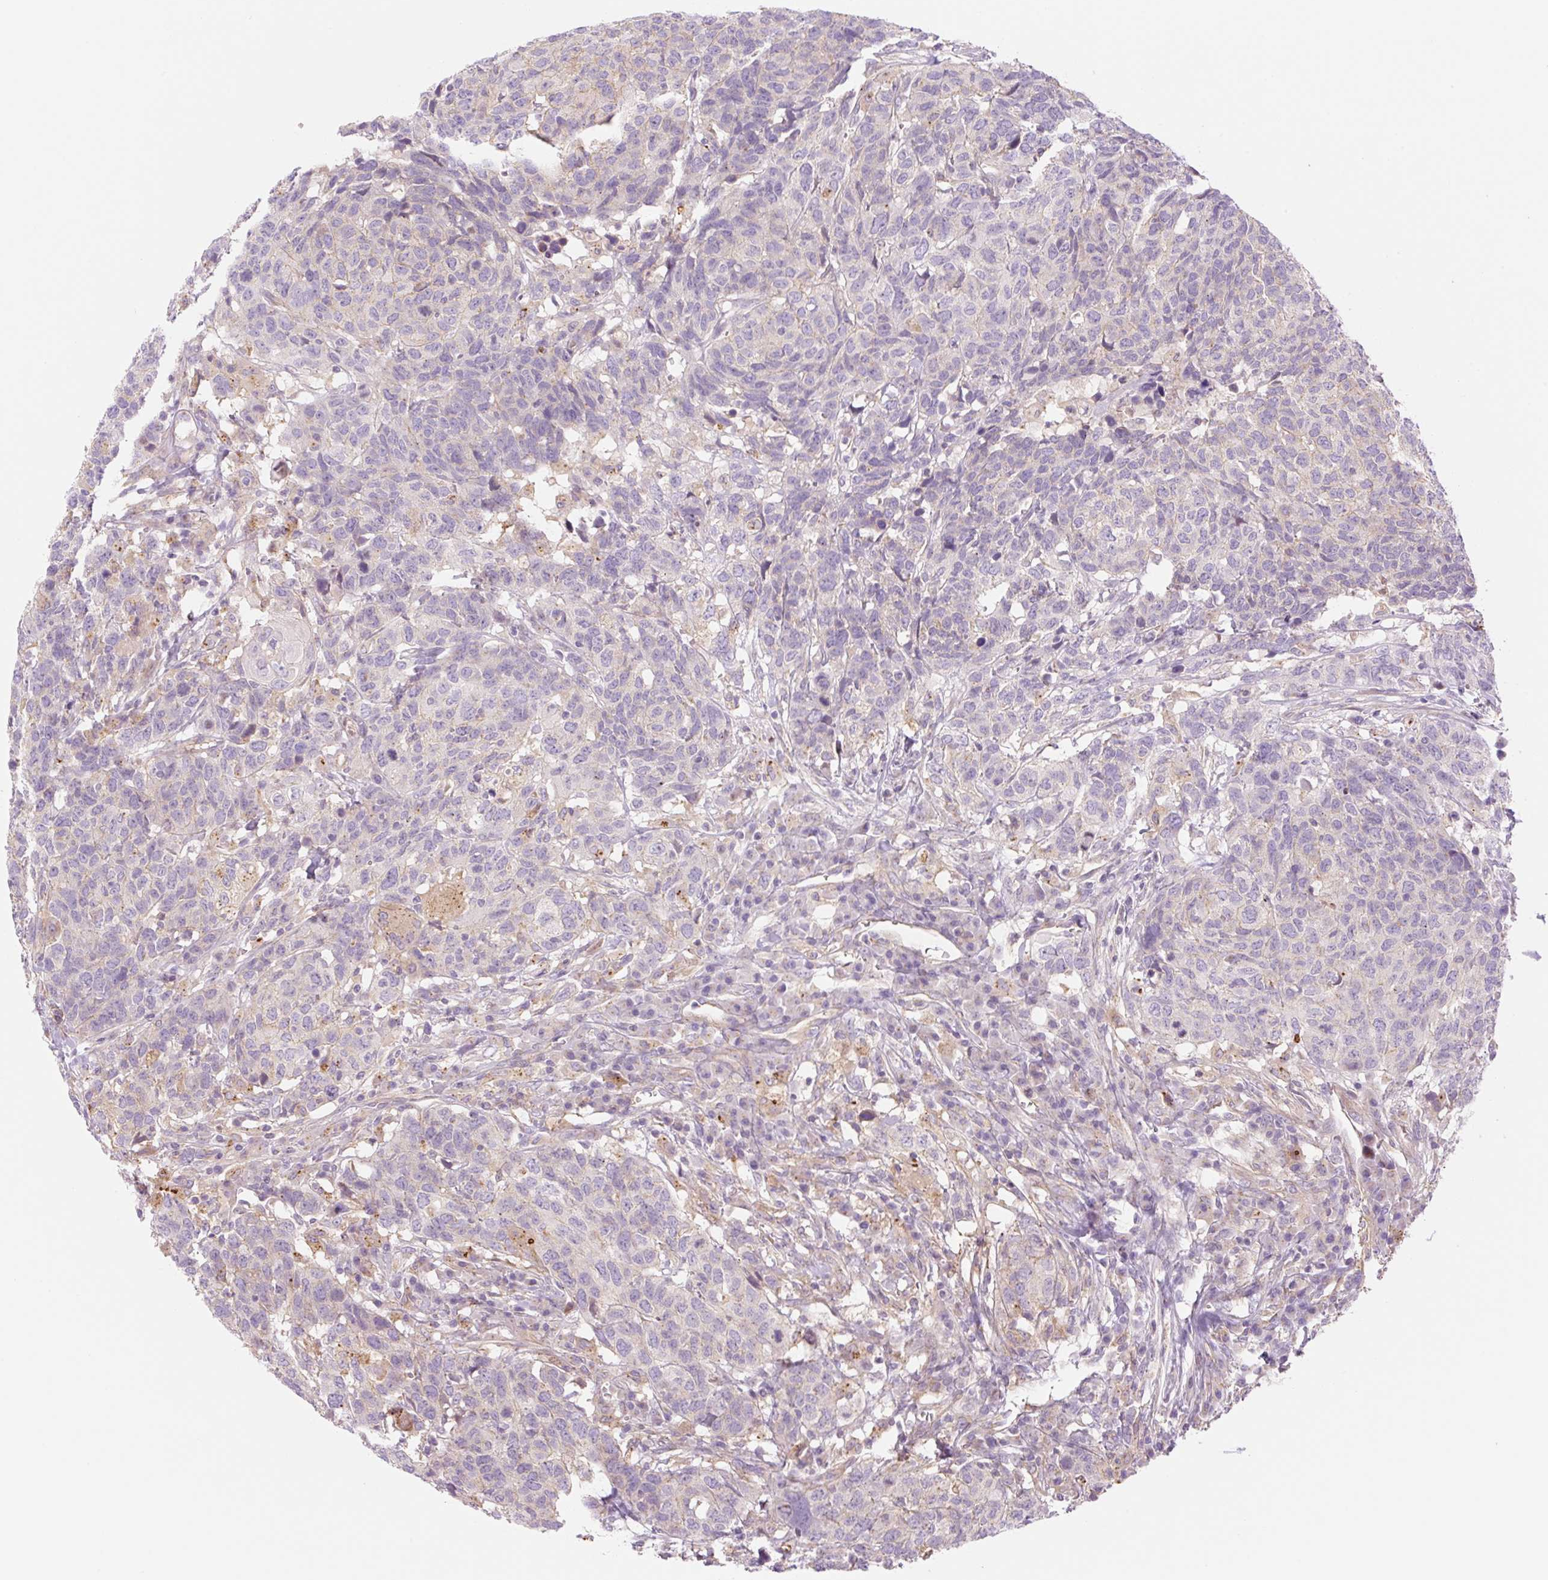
{"staining": {"intensity": "negative", "quantity": "none", "location": "none"}, "tissue": "head and neck cancer", "cell_type": "Tumor cells", "image_type": "cancer", "snomed": [{"axis": "morphology", "description": "Normal tissue, NOS"}, {"axis": "morphology", "description": "Squamous cell carcinoma, NOS"}, {"axis": "topography", "description": "Skeletal muscle"}, {"axis": "topography", "description": "Vascular tissue"}, {"axis": "topography", "description": "Peripheral nerve tissue"}, {"axis": "topography", "description": "Head-Neck"}], "caption": "IHC image of human head and neck cancer (squamous cell carcinoma) stained for a protein (brown), which reveals no expression in tumor cells. (DAB (3,3'-diaminobenzidine) IHC visualized using brightfield microscopy, high magnification).", "gene": "NLRP5", "patient": {"sex": "male", "age": 66}}